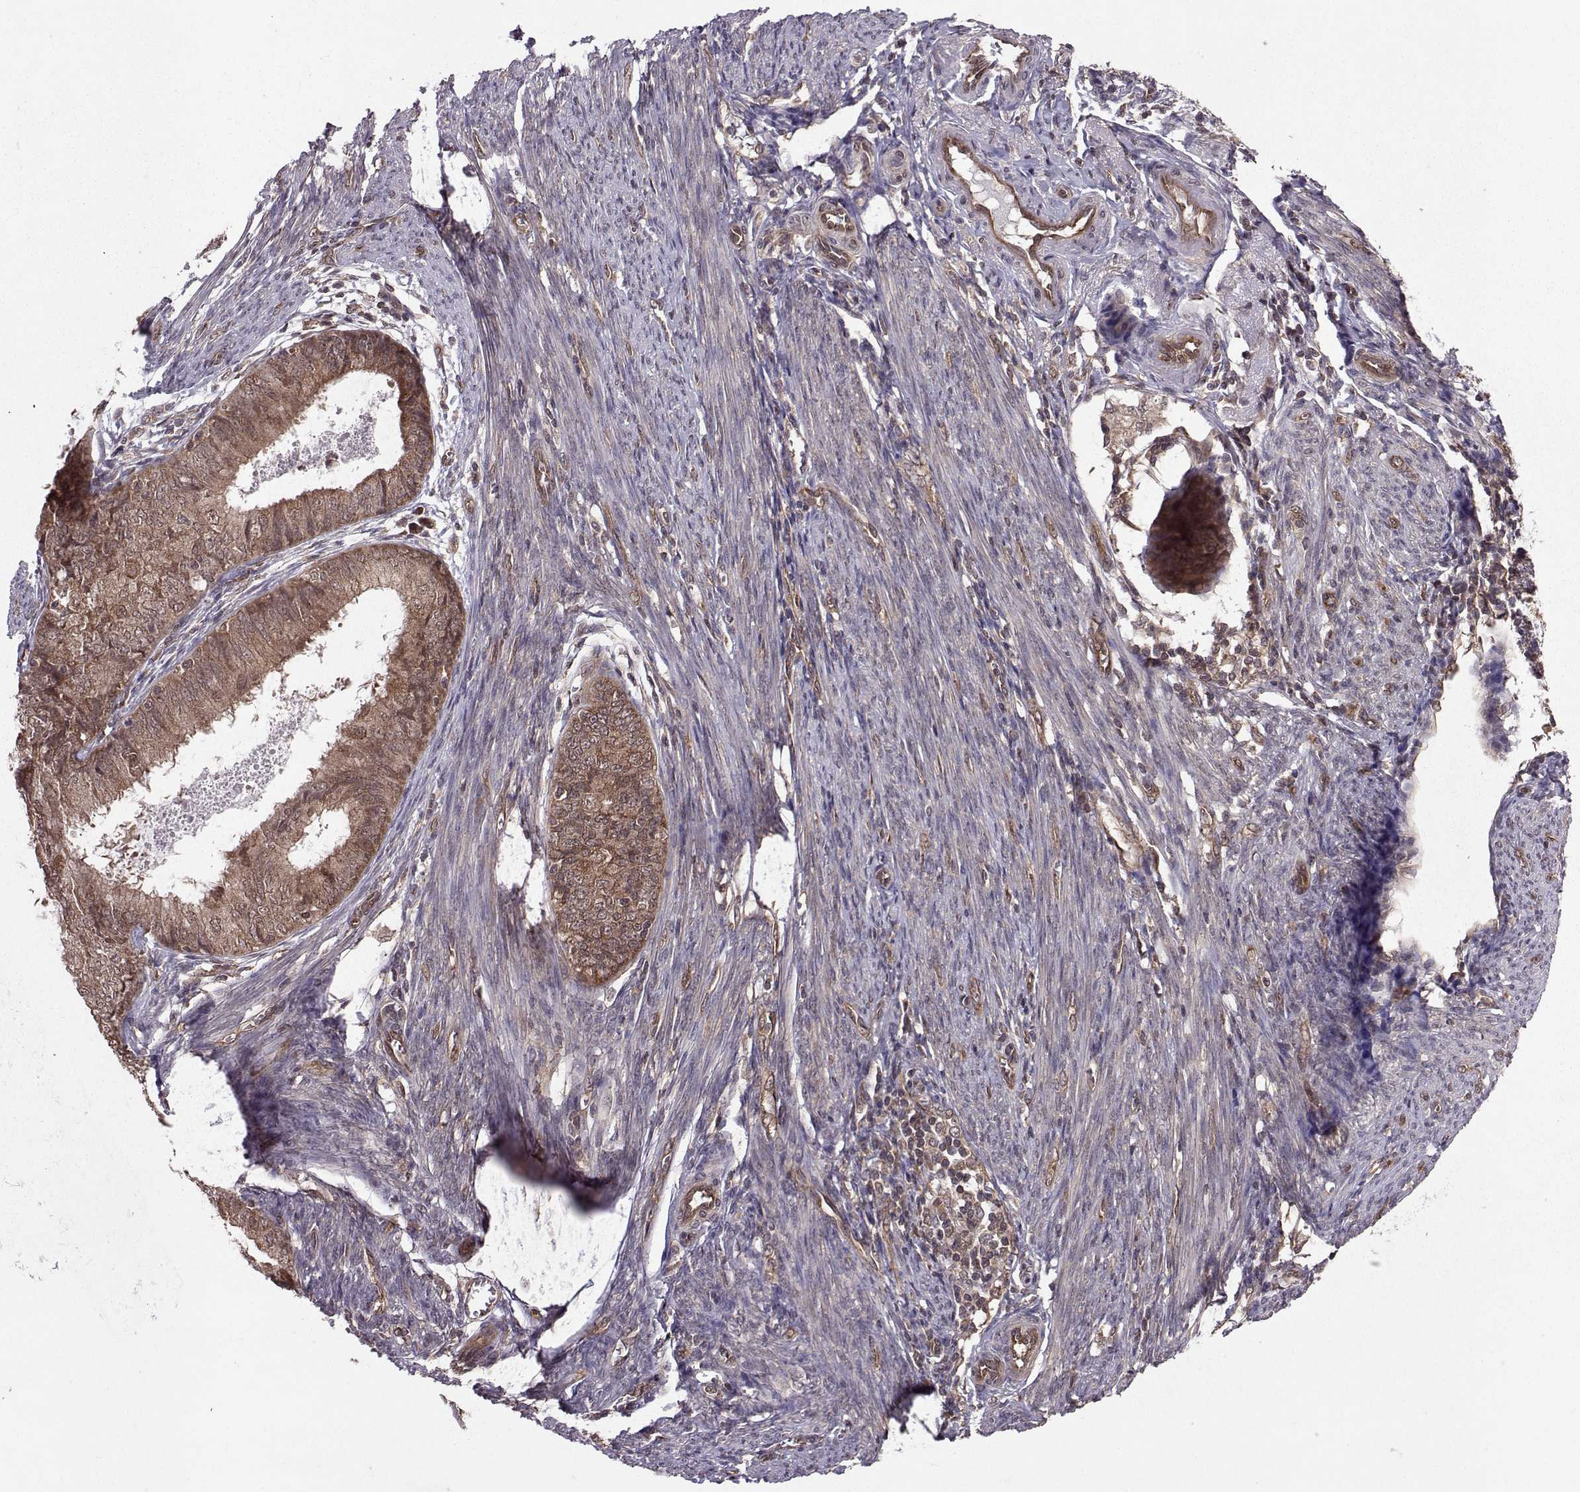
{"staining": {"intensity": "moderate", "quantity": "25%-75%", "location": "cytoplasmic/membranous"}, "tissue": "endometrial cancer", "cell_type": "Tumor cells", "image_type": "cancer", "snomed": [{"axis": "morphology", "description": "Adenocarcinoma, NOS"}, {"axis": "topography", "description": "Endometrium"}], "caption": "A histopathology image showing moderate cytoplasmic/membranous expression in approximately 25%-75% of tumor cells in endometrial cancer (adenocarcinoma), as visualized by brown immunohistochemical staining.", "gene": "PPP2R2A", "patient": {"sex": "female", "age": 57}}